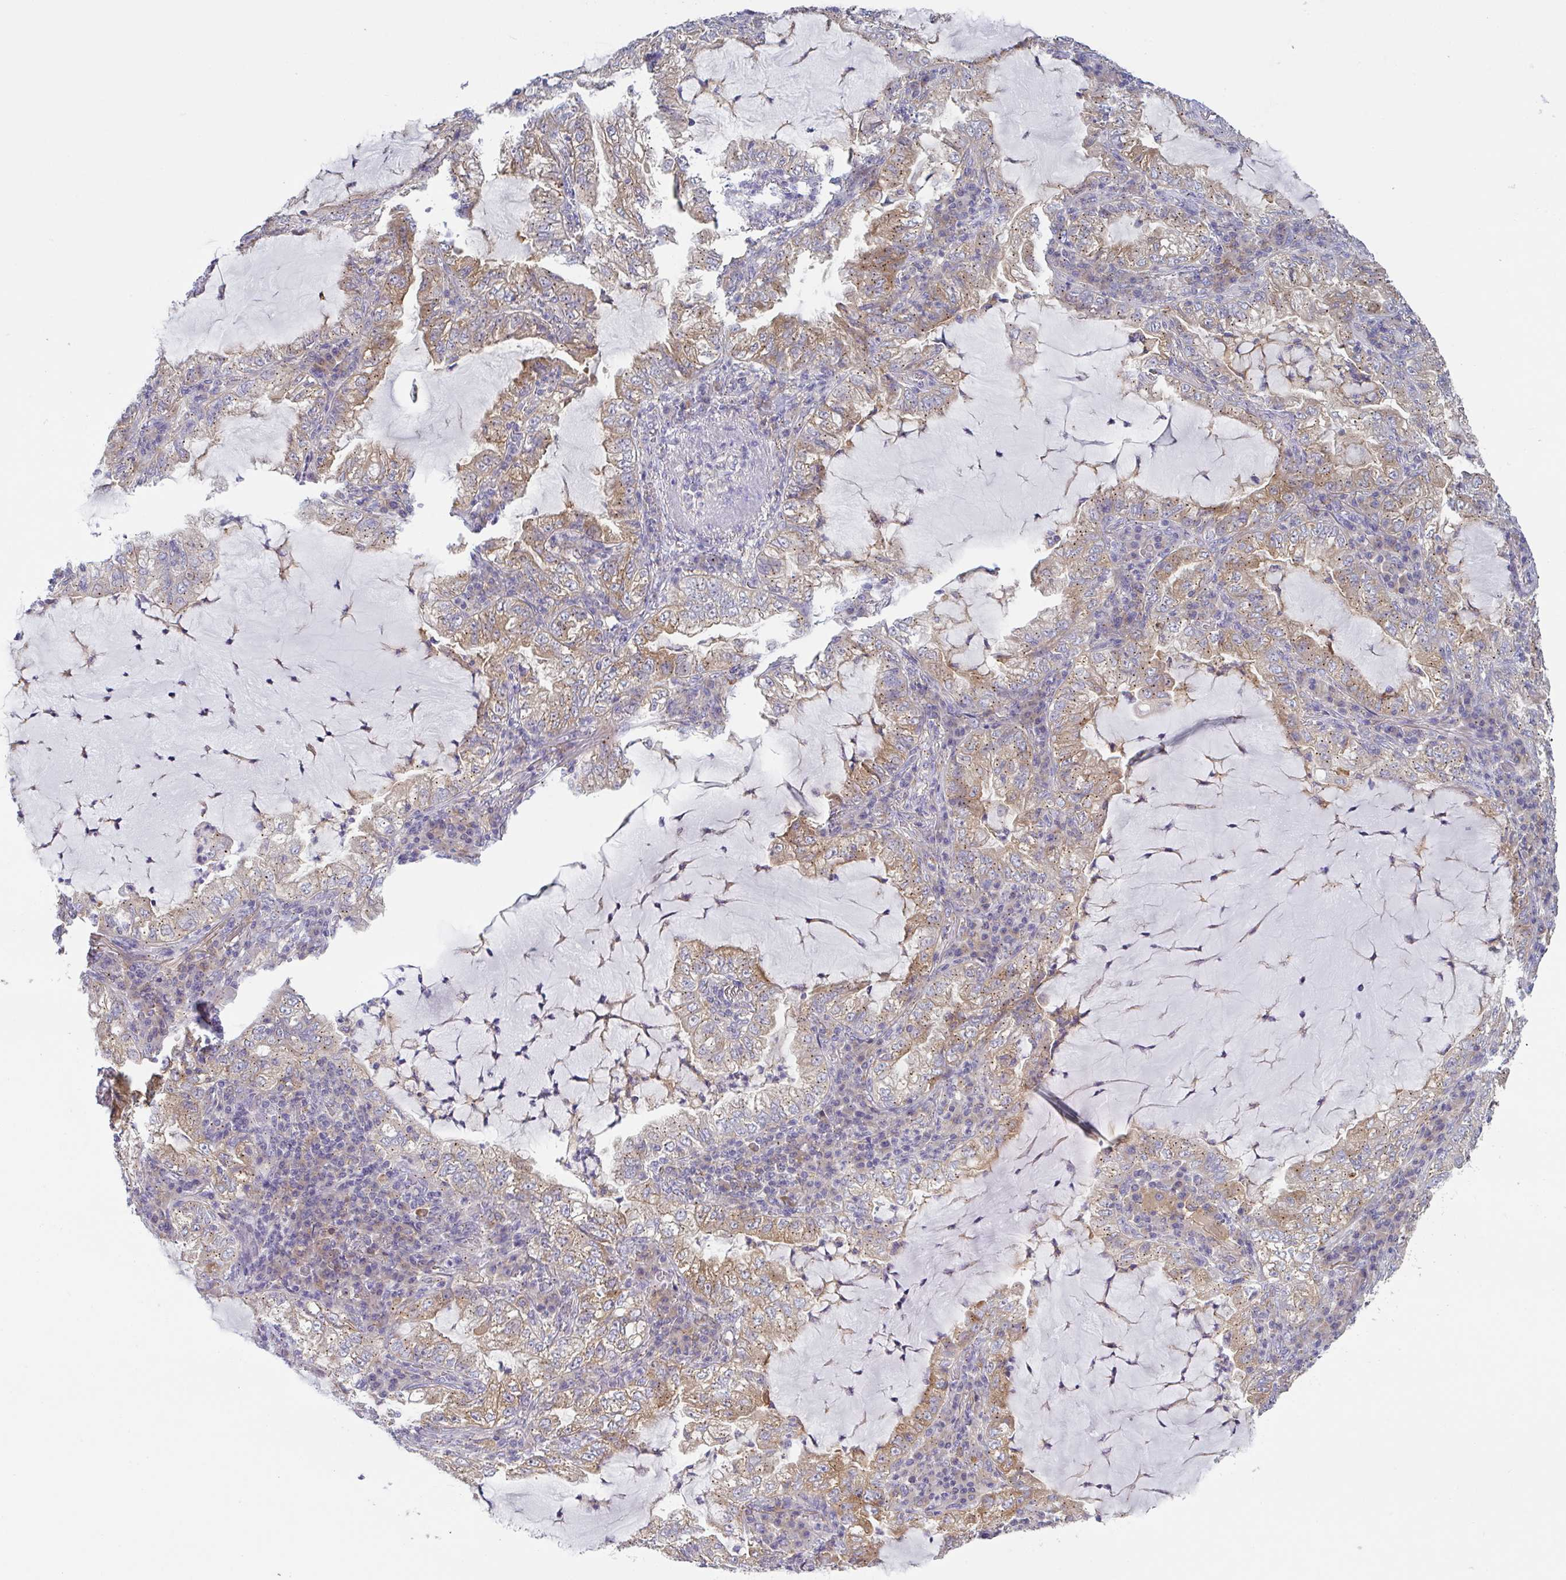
{"staining": {"intensity": "moderate", "quantity": "25%-75%", "location": "cytoplasmic/membranous"}, "tissue": "lung cancer", "cell_type": "Tumor cells", "image_type": "cancer", "snomed": [{"axis": "morphology", "description": "Adenocarcinoma, NOS"}, {"axis": "topography", "description": "Lung"}], "caption": "High-magnification brightfield microscopy of adenocarcinoma (lung) stained with DAB (3,3'-diaminobenzidine) (brown) and counterstained with hematoxylin (blue). tumor cells exhibit moderate cytoplasmic/membranous positivity is present in approximately25%-75% of cells.", "gene": "SNX5", "patient": {"sex": "female", "age": 73}}